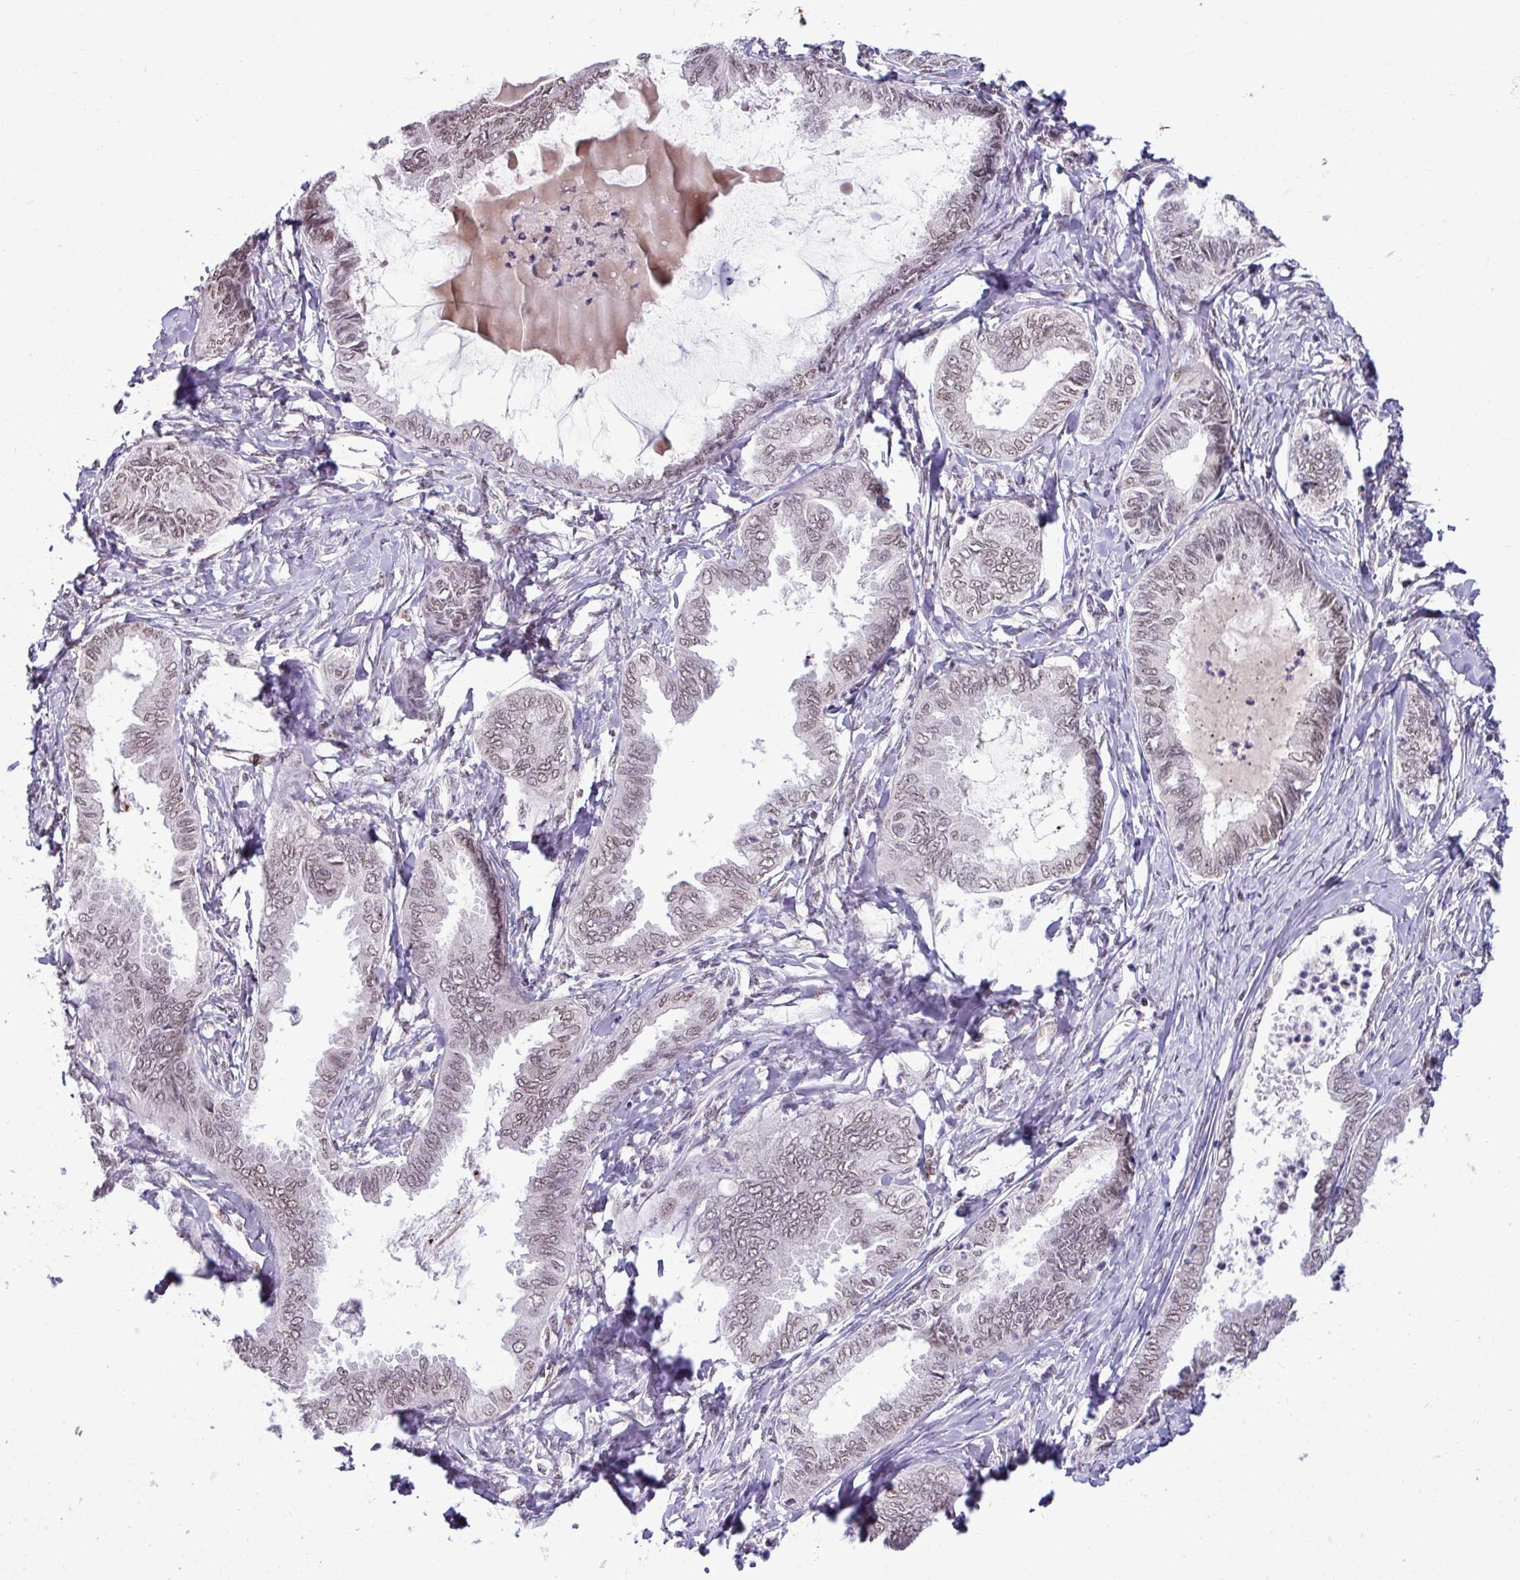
{"staining": {"intensity": "weak", "quantity": "25%-75%", "location": "nuclear"}, "tissue": "ovarian cancer", "cell_type": "Tumor cells", "image_type": "cancer", "snomed": [{"axis": "morphology", "description": "Carcinoma, endometroid"}, {"axis": "topography", "description": "Ovary"}], "caption": "Approximately 25%-75% of tumor cells in human endometroid carcinoma (ovarian) display weak nuclear protein positivity as visualized by brown immunohistochemical staining.", "gene": "TDG", "patient": {"sex": "female", "age": 70}}